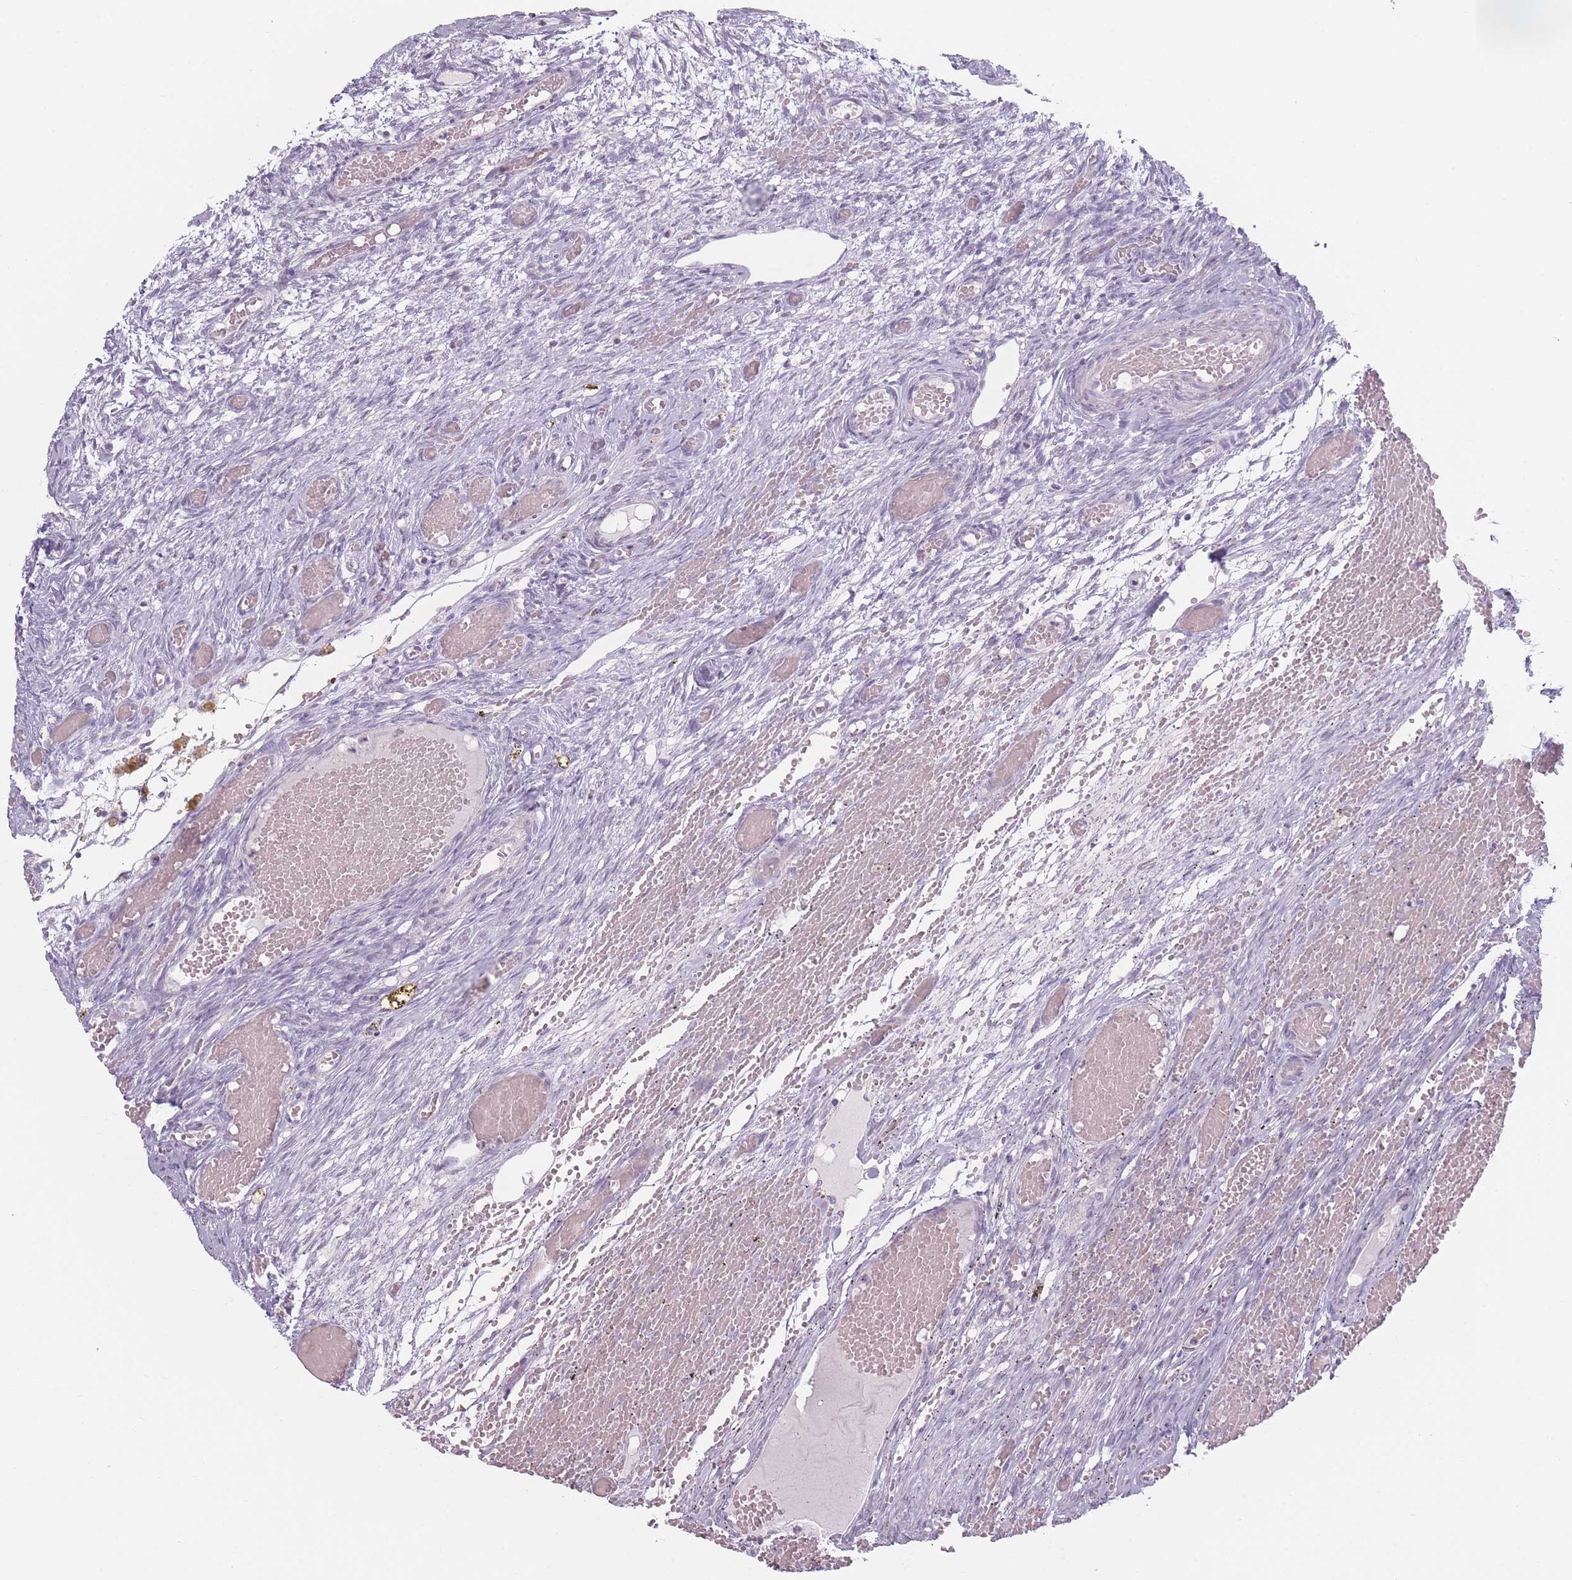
{"staining": {"intensity": "negative", "quantity": "none", "location": "none"}, "tissue": "ovary", "cell_type": "Ovarian stroma cells", "image_type": "normal", "snomed": [{"axis": "morphology", "description": "Adenocarcinoma, NOS"}, {"axis": "topography", "description": "Endometrium"}], "caption": "The micrograph demonstrates no significant positivity in ovarian stroma cells of ovary.", "gene": "RASL10B", "patient": {"sex": "female", "age": 32}}